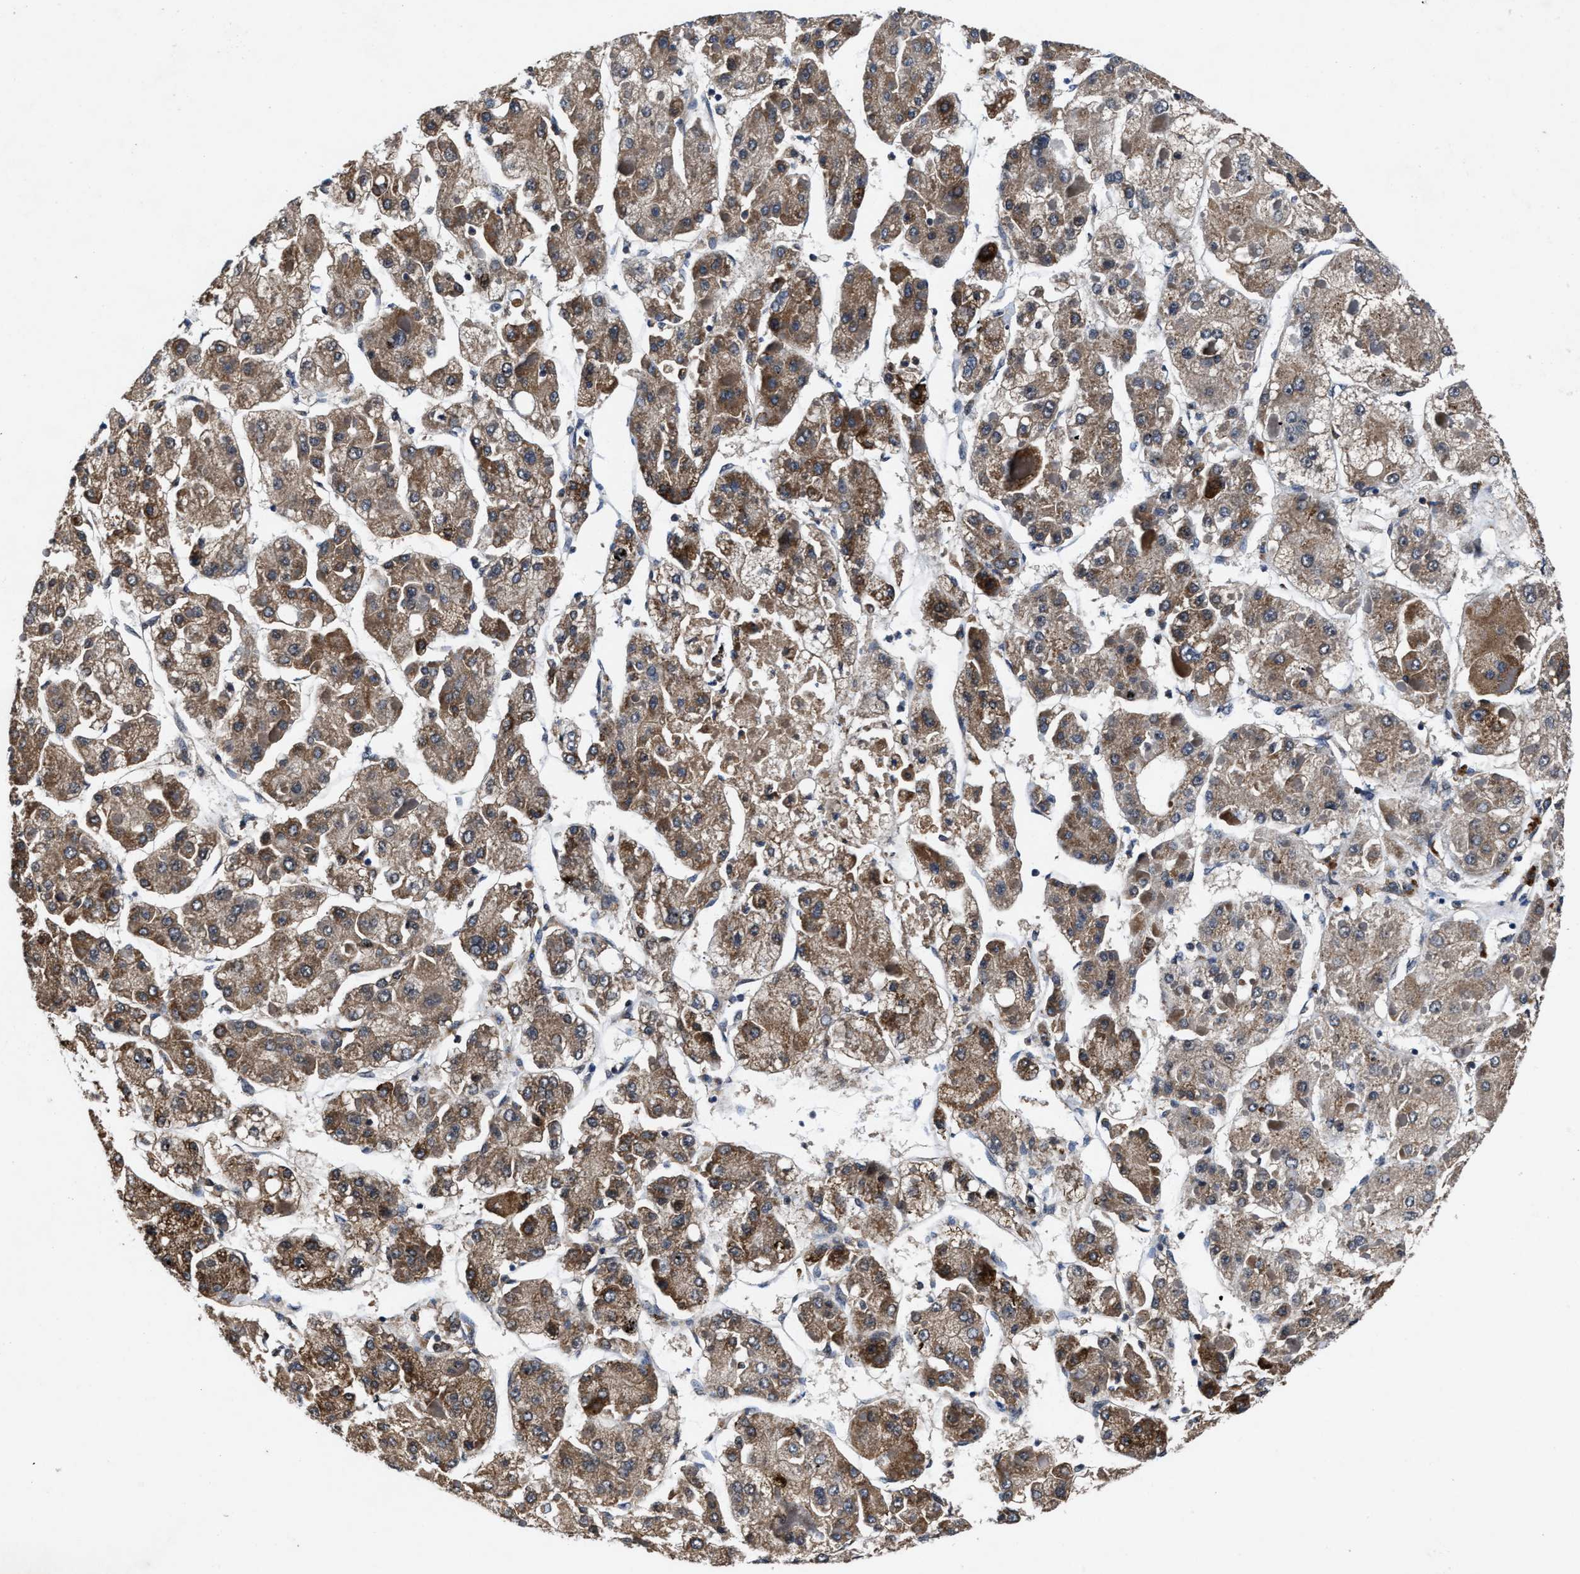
{"staining": {"intensity": "moderate", "quantity": ">75%", "location": "cytoplasmic/membranous"}, "tissue": "liver cancer", "cell_type": "Tumor cells", "image_type": "cancer", "snomed": [{"axis": "morphology", "description": "Carcinoma, Hepatocellular, NOS"}, {"axis": "topography", "description": "Liver"}], "caption": "Hepatocellular carcinoma (liver) stained with a protein marker exhibits moderate staining in tumor cells.", "gene": "TMEM53", "patient": {"sex": "female", "age": 73}}